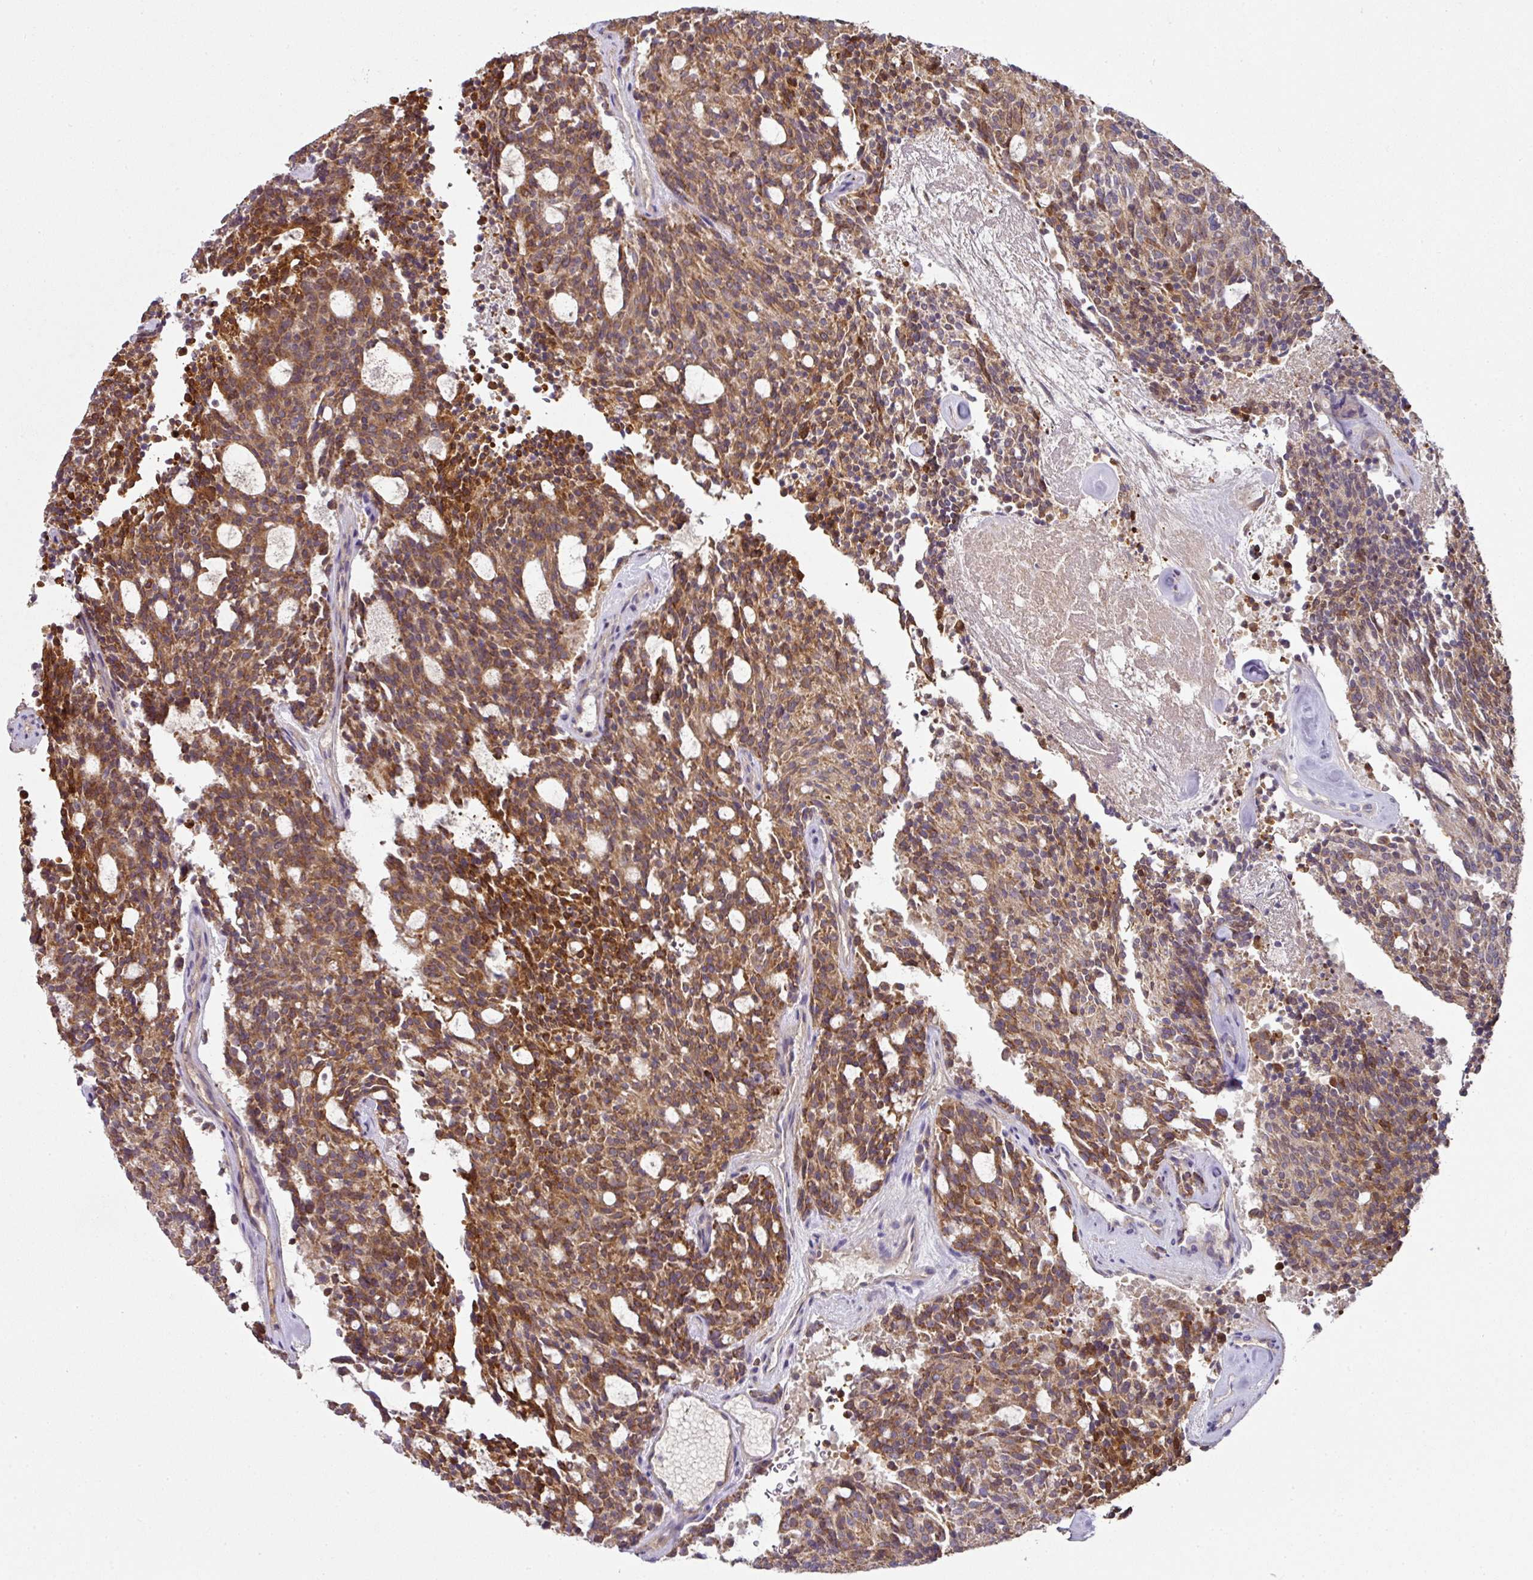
{"staining": {"intensity": "moderate", "quantity": ">75%", "location": "cytoplasmic/membranous"}, "tissue": "carcinoid", "cell_type": "Tumor cells", "image_type": "cancer", "snomed": [{"axis": "morphology", "description": "Carcinoid, malignant, NOS"}, {"axis": "topography", "description": "Pancreas"}], "caption": "Moderate cytoplasmic/membranous positivity is present in about >75% of tumor cells in carcinoid (malignant).", "gene": "ANKRD18A", "patient": {"sex": "female", "age": 54}}